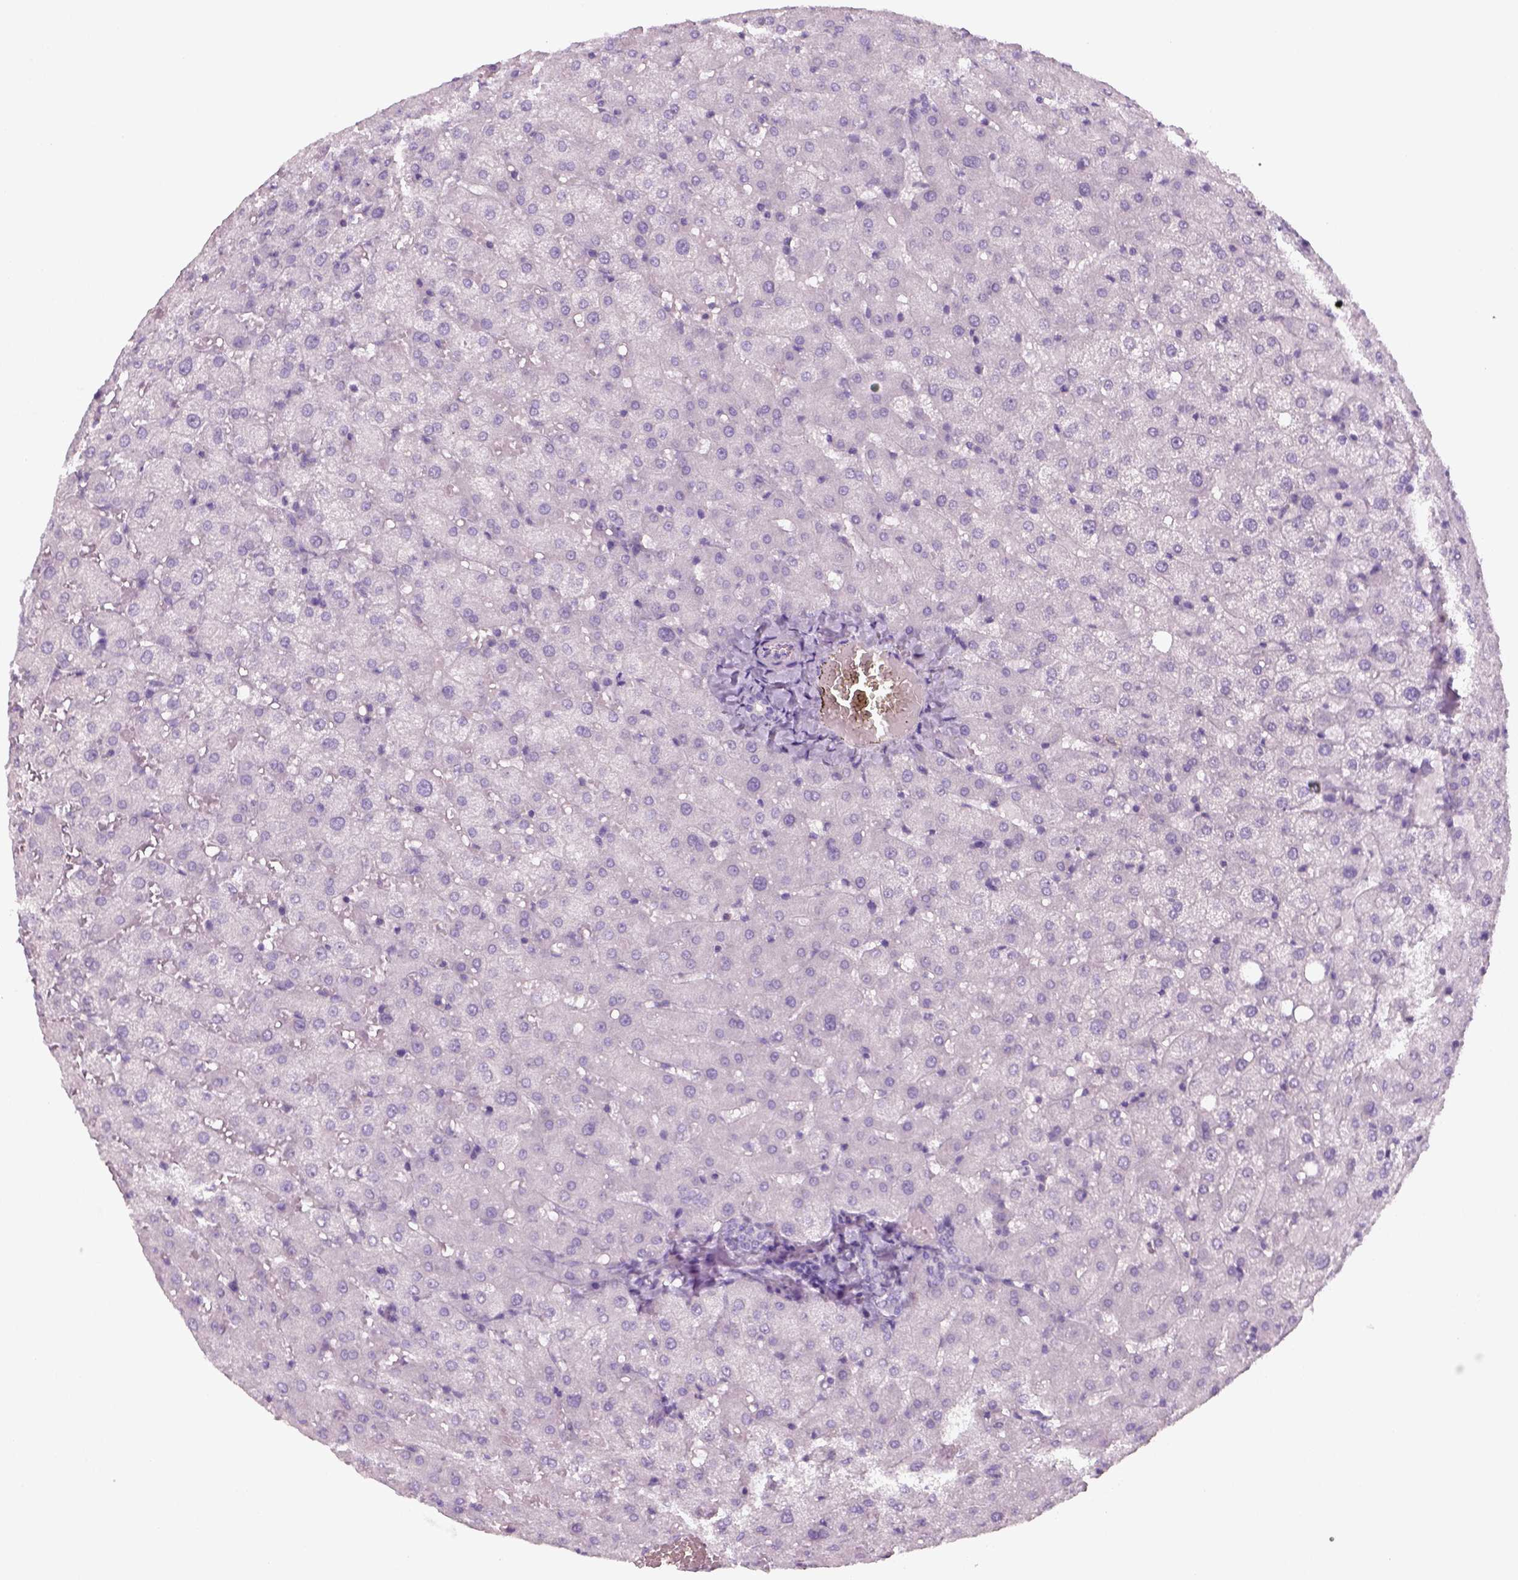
{"staining": {"intensity": "negative", "quantity": "none", "location": "none"}, "tissue": "liver", "cell_type": "Cholangiocytes", "image_type": "normal", "snomed": [{"axis": "morphology", "description": "Normal tissue, NOS"}, {"axis": "topography", "description": "Liver"}], "caption": "Immunohistochemistry photomicrograph of unremarkable human liver stained for a protein (brown), which displays no expression in cholangiocytes.", "gene": "KRT25", "patient": {"sex": "female", "age": 50}}